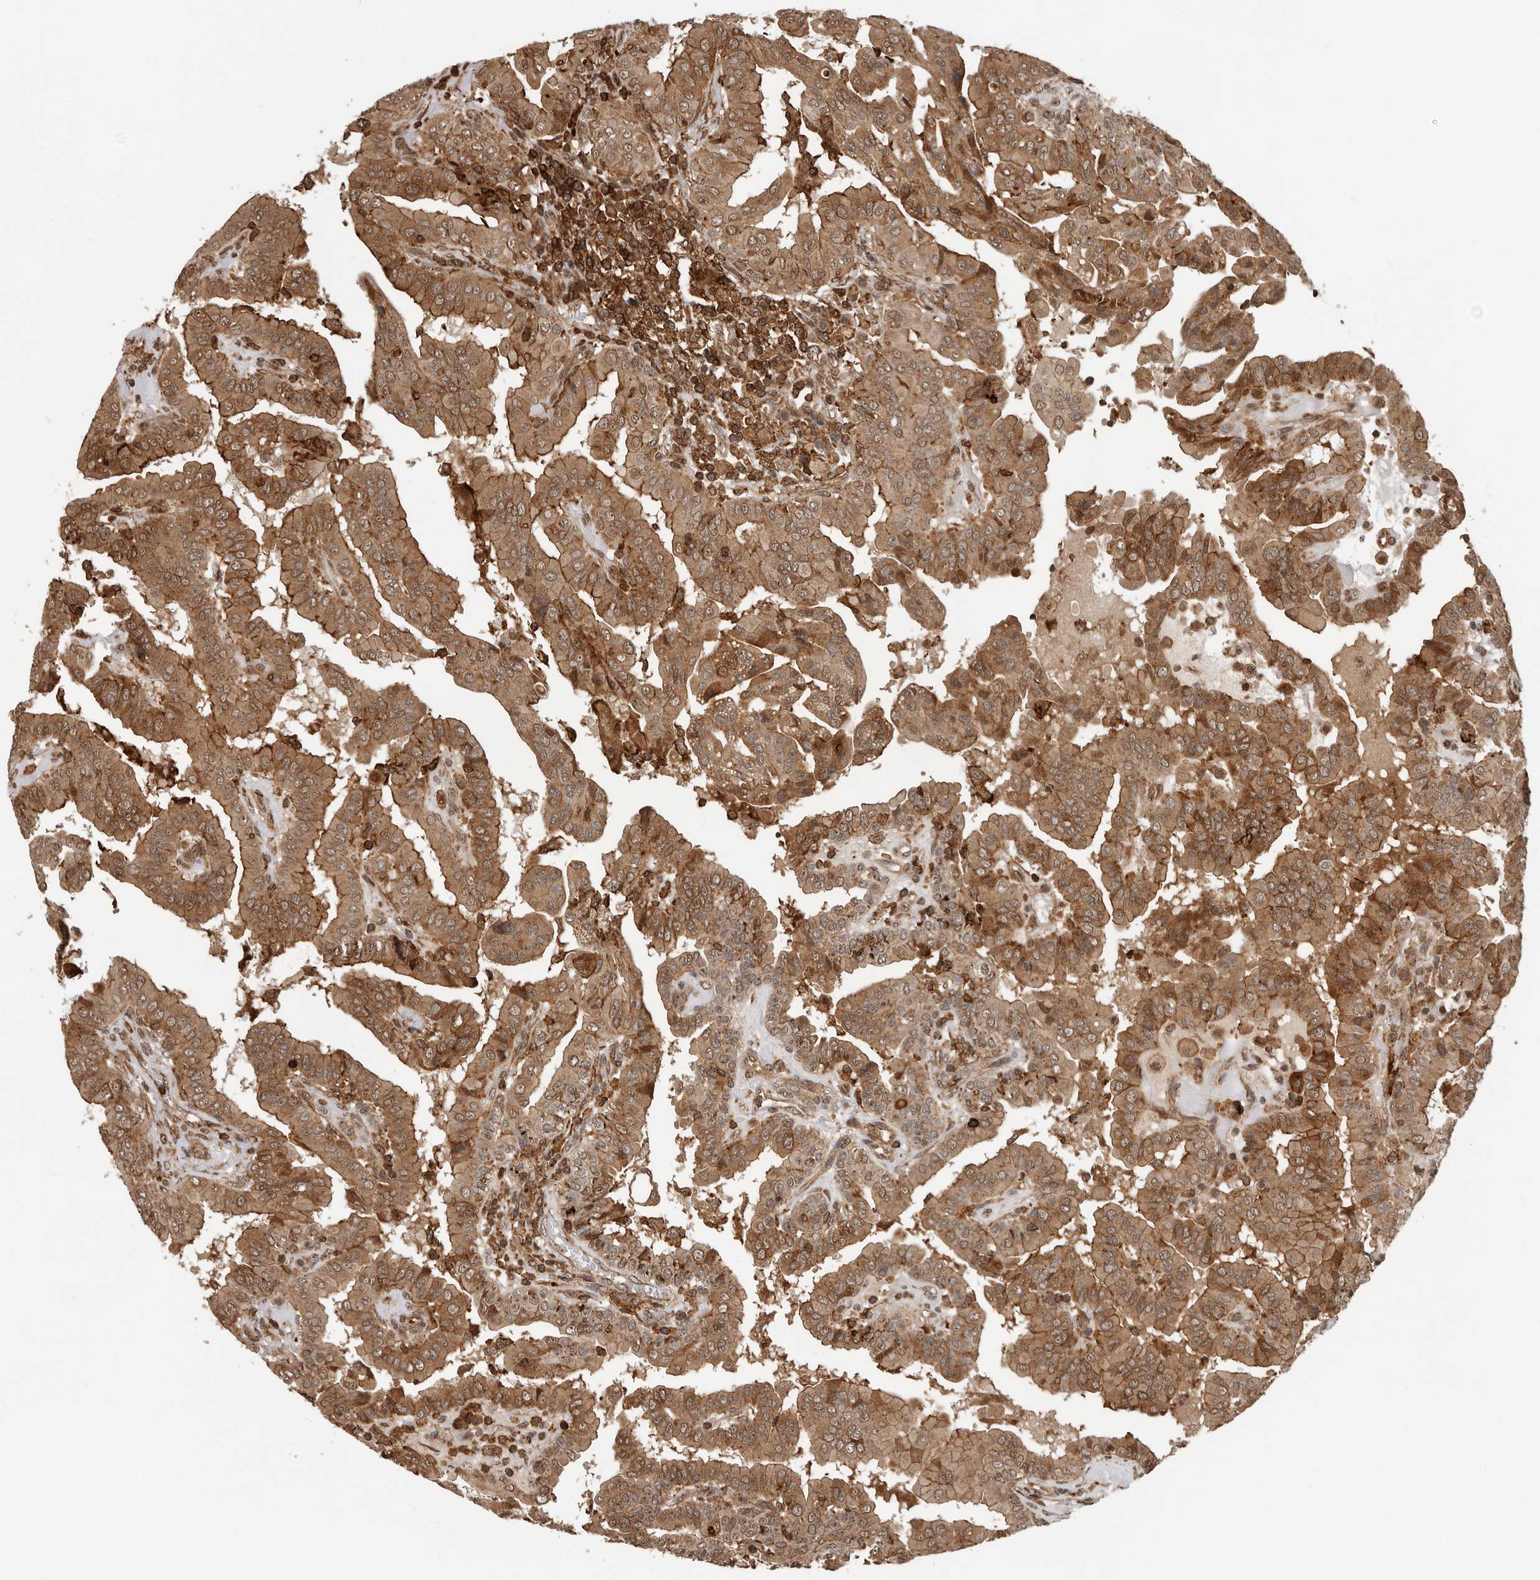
{"staining": {"intensity": "strong", "quantity": ">75%", "location": "cytoplasmic/membranous"}, "tissue": "thyroid cancer", "cell_type": "Tumor cells", "image_type": "cancer", "snomed": [{"axis": "morphology", "description": "Papillary adenocarcinoma, NOS"}, {"axis": "topography", "description": "Thyroid gland"}], "caption": "The image reveals a brown stain indicating the presence of a protein in the cytoplasmic/membranous of tumor cells in thyroid papillary adenocarcinoma.", "gene": "RNF157", "patient": {"sex": "male", "age": 33}}